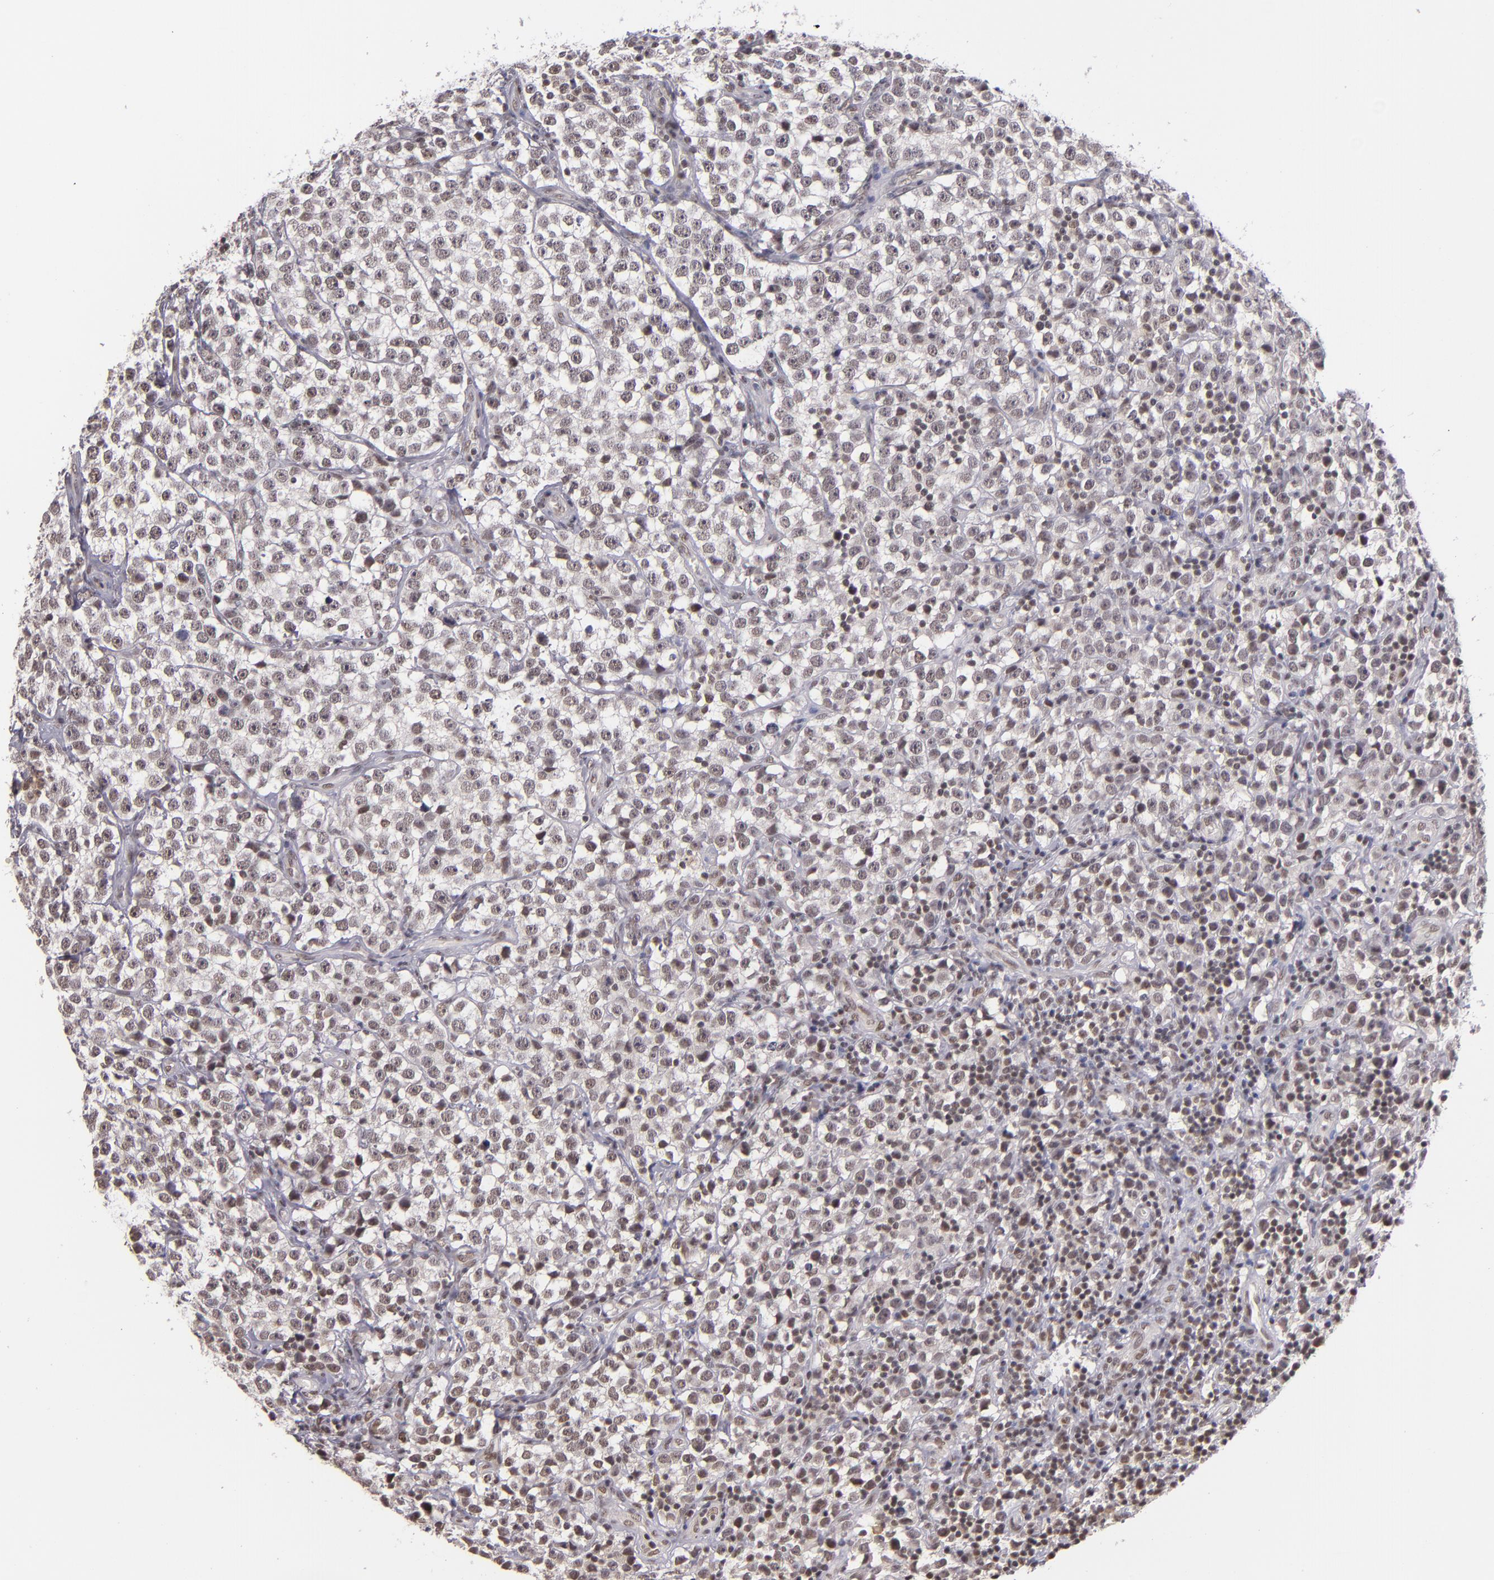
{"staining": {"intensity": "weak", "quantity": ">75%", "location": "nuclear"}, "tissue": "testis cancer", "cell_type": "Tumor cells", "image_type": "cancer", "snomed": [{"axis": "morphology", "description": "Seminoma, NOS"}, {"axis": "topography", "description": "Testis"}], "caption": "A micrograph of testis seminoma stained for a protein exhibits weak nuclear brown staining in tumor cells. (Brightfield microscopy of DAB IHC at high magnification).", "gene": "ZNF148", "patient": {"sex": "male", "age": 25}}